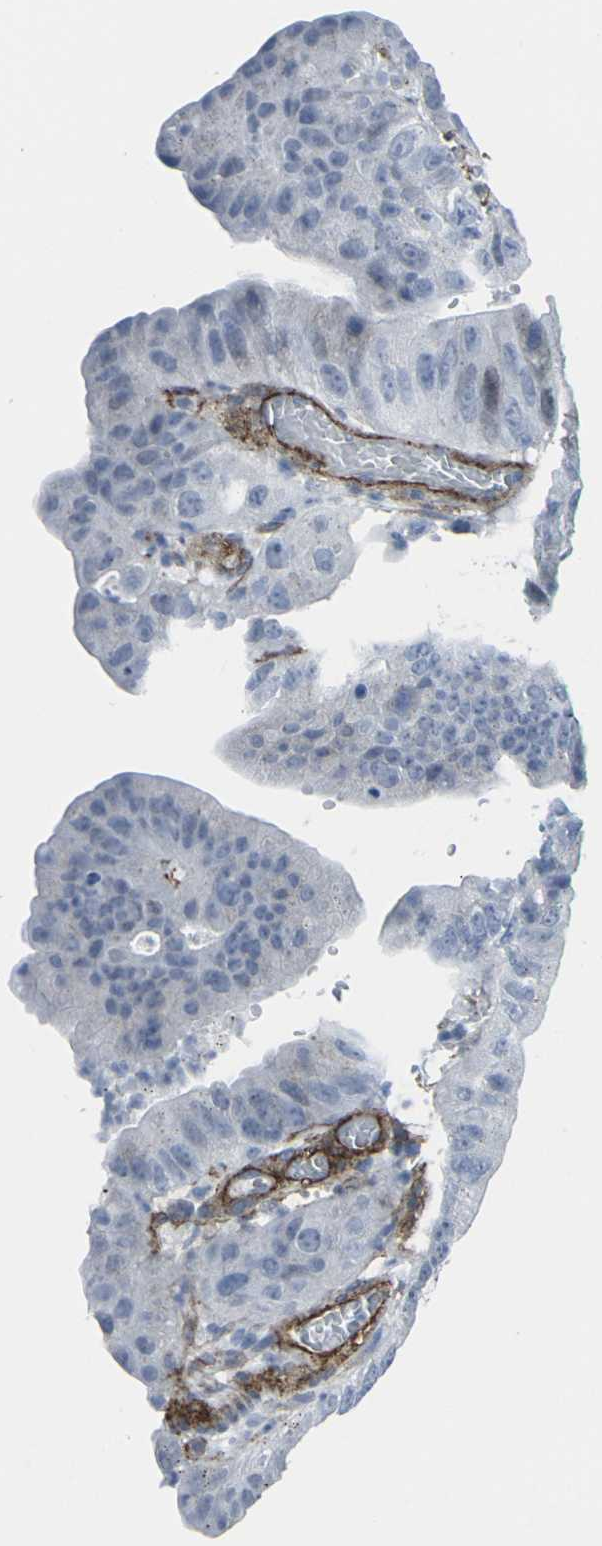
{"staining": {"intensity": "negative", "quantity": "none", "location": "none"}, "tissue": "stomach cancer", "cell_type": "Tumor cells", "image_type": "cancer", "snomed": [{"axis": "morphology", "description": "Adenocarcinoma, NOS"}, {"axis": "topography", "description": "Stomach"}], "caption": "This micrograph is of stomach cancer stained with IHC to label a protein in brown with the nuclei are counter-stained blue. There is no positivity in tumor cells.", "gene": "CDH11", "patient": {"sex": "male", "age": 59}}